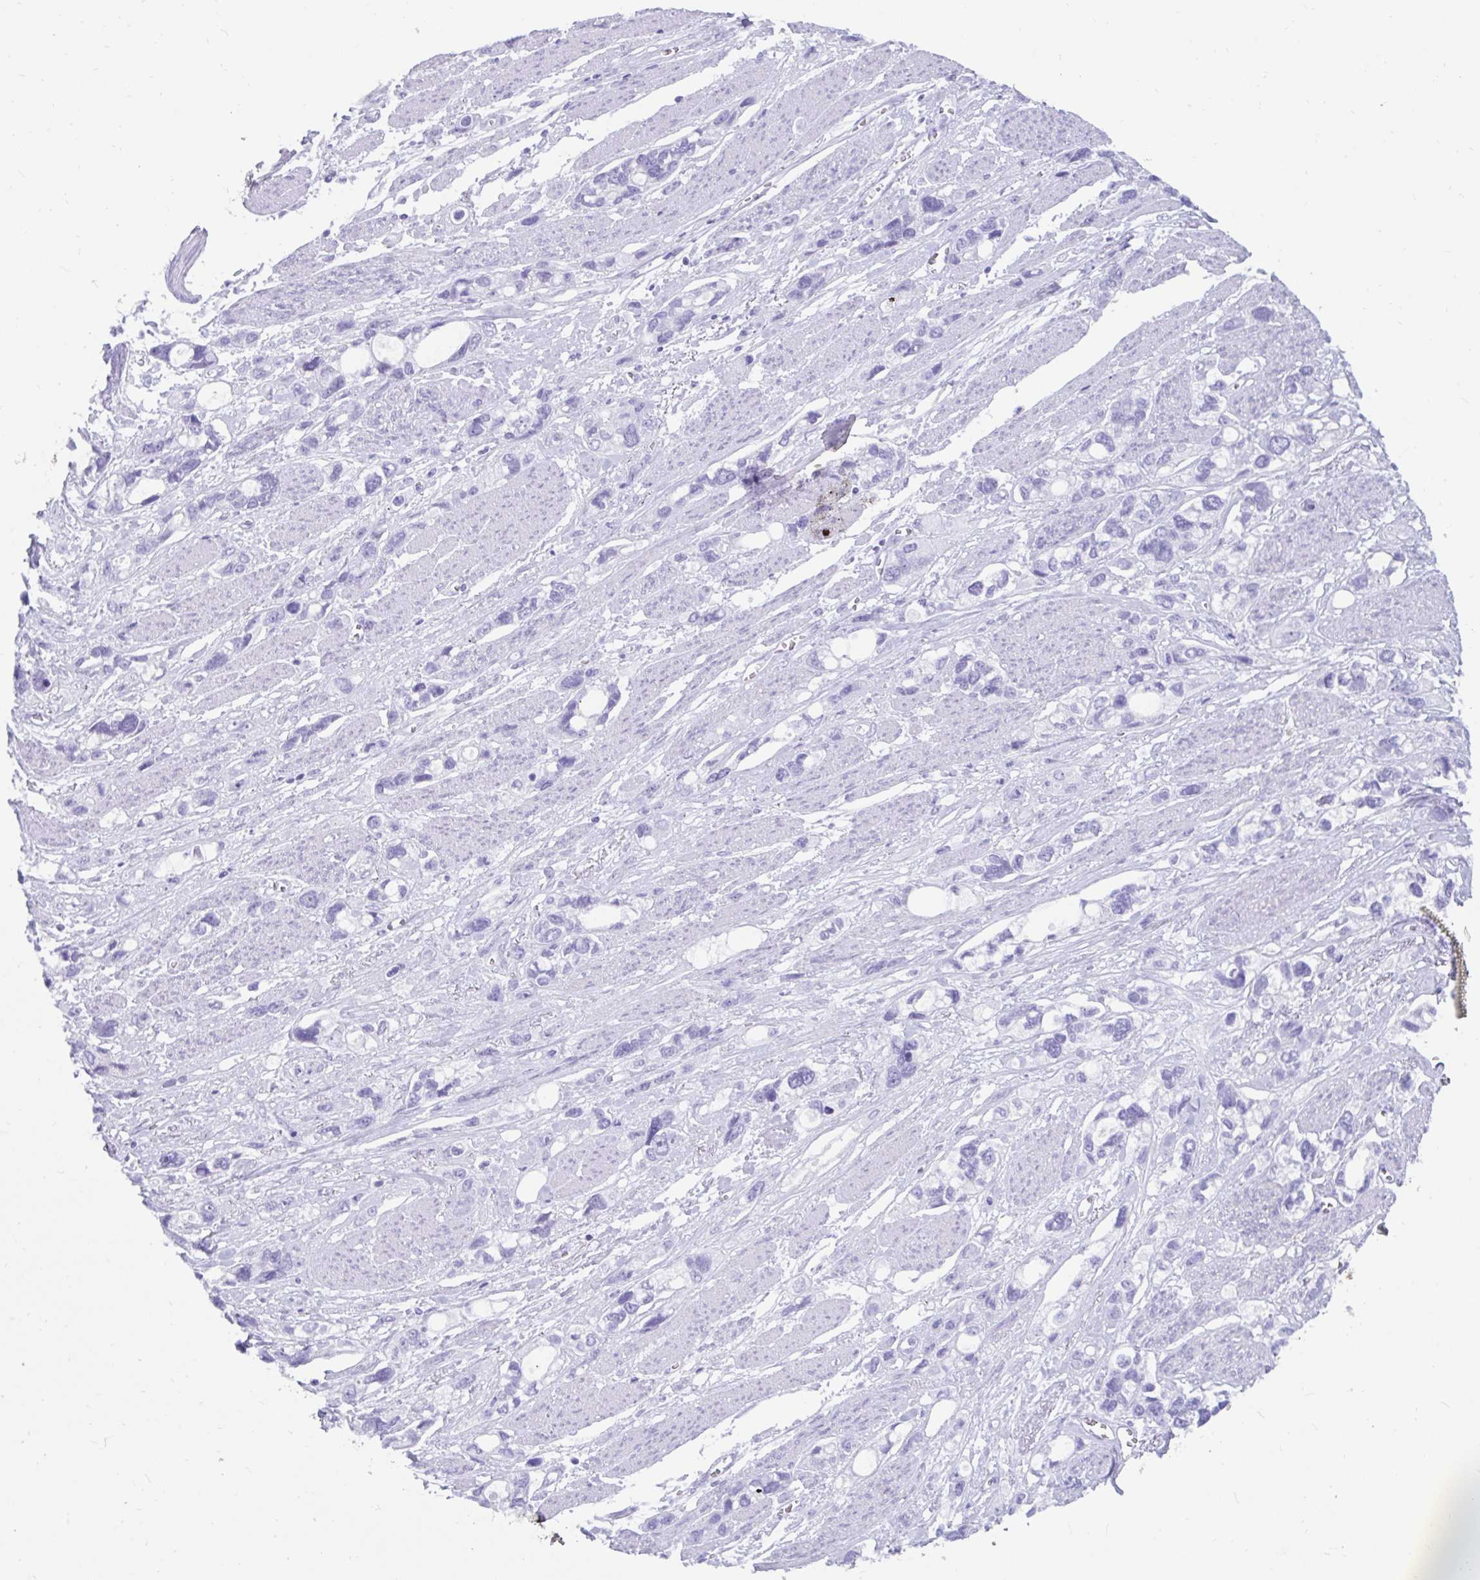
{"staining": {"intensity": "negative", "quantity": "none", "location": "none"}, "tissue": "stomach cancer", "cell_type": "Tumor cells", "image_type": "cancer", "snomed": [{"axis": "morphology", "description": "Adenocarcinoma, NOS"}, {"axis": "topography", "description": "Stomach, upper"}], "caption": "This photomicrograph is of stomach cancer (adenocarcinoma) stained with immunohistochemistry (IHC) to label a protein in brown with the nuclei are counter-stained blue. There is no expression in tumor cells.", "gene": "GKN2", "patient": {"sex": "female", "age": 81}}